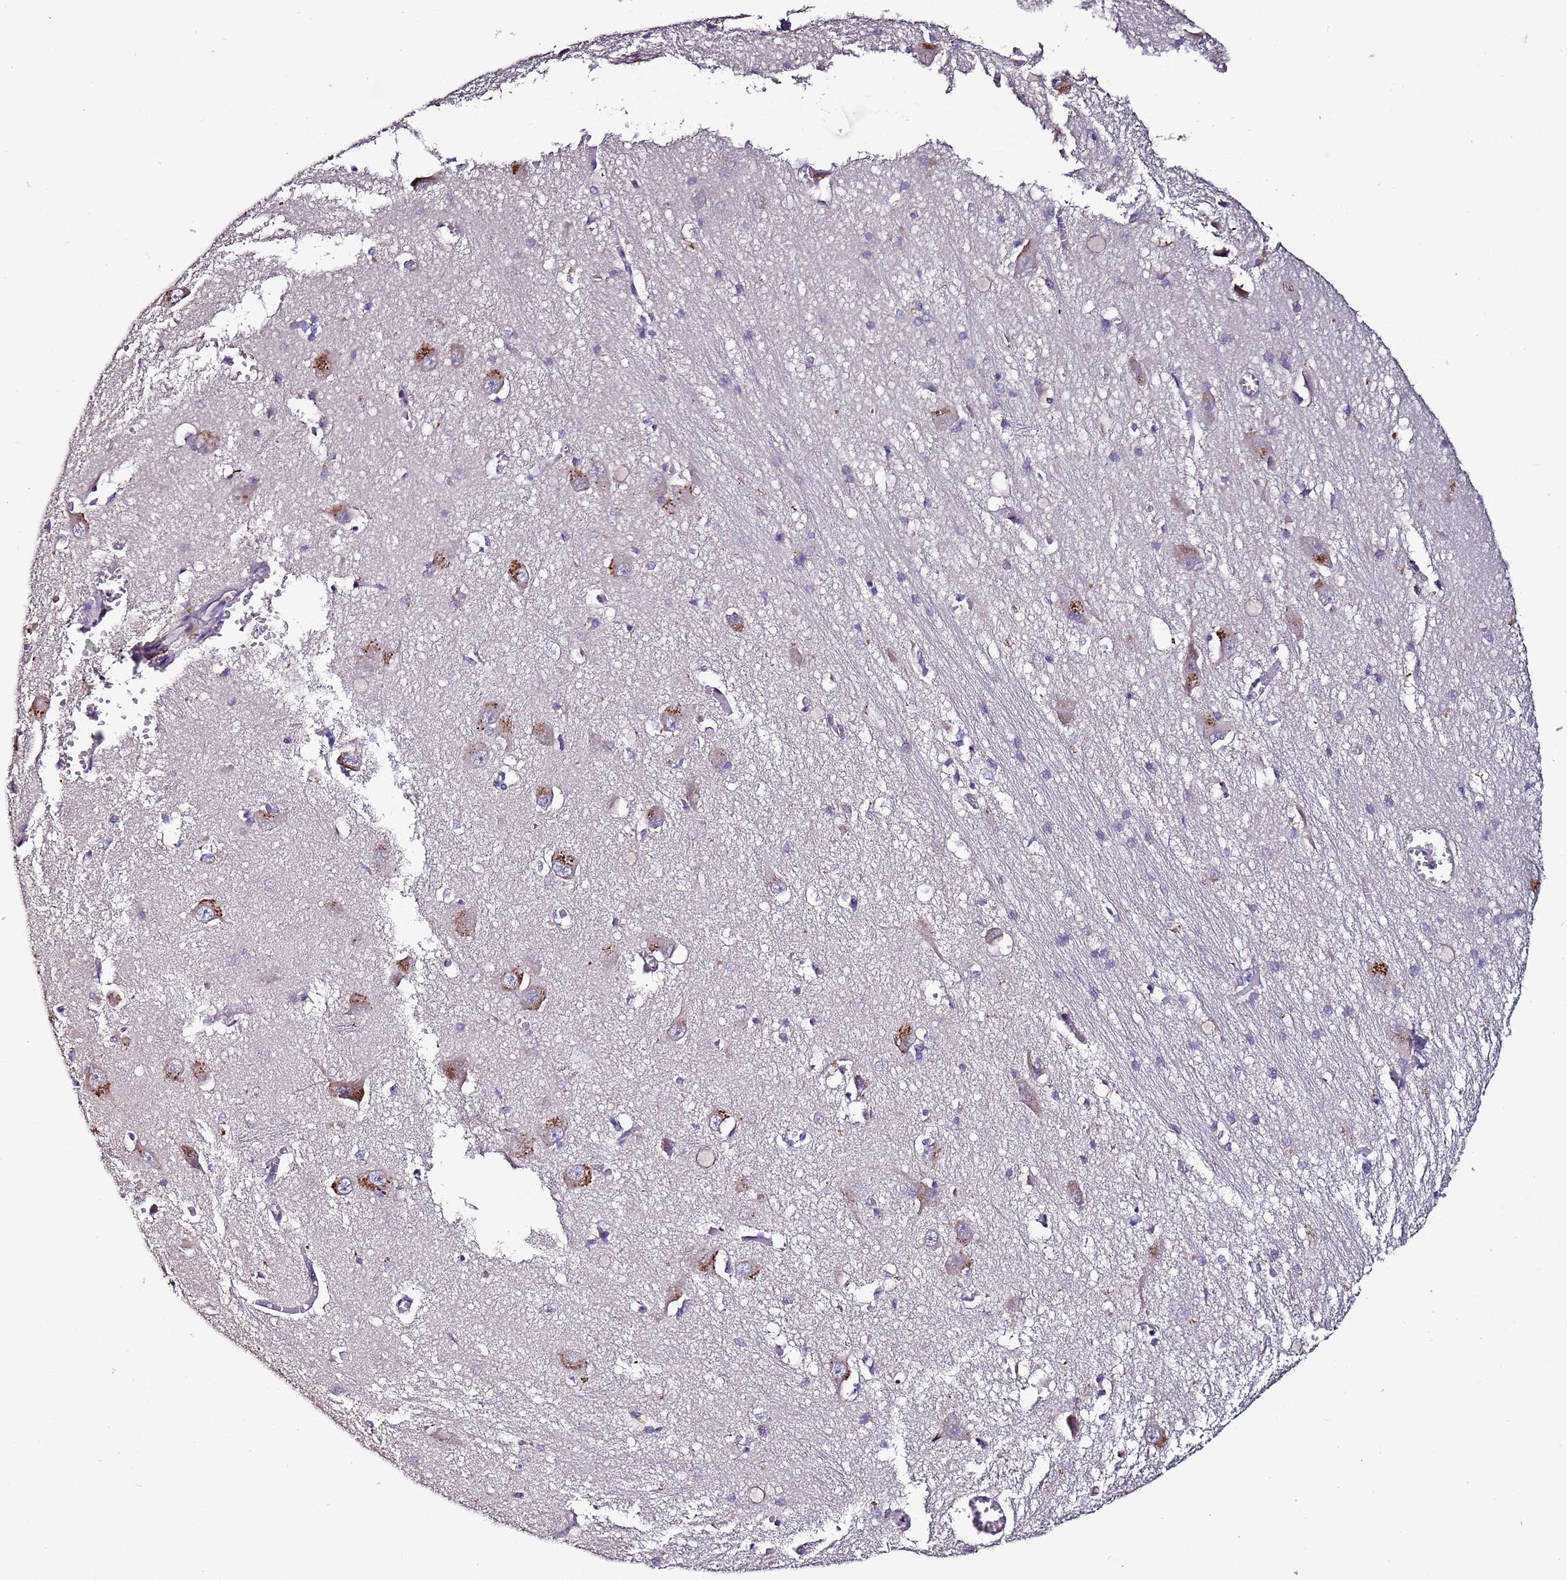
{"staining": {"intensity": "negative", "quantity": "none", "location": "none"}, "tissue": "caudate", "cell_type": "Glial cells", "image_type": "normal", "snomed": [{"axis": "morphology", "description": "Normal tissue, NOS"}, {"axis": "topography", "description": "Lateral ventricle wall"}], "caption": "Glial cells are negative for protein expression in benign human caudate. The staining is performed using DAB (3,3'-diaminobenzidine) brown chromogen with nuclei counter-stained in using hematoxylin.", "gene": "FAM20A", "patient": {"sex": "male", "age": 37}}